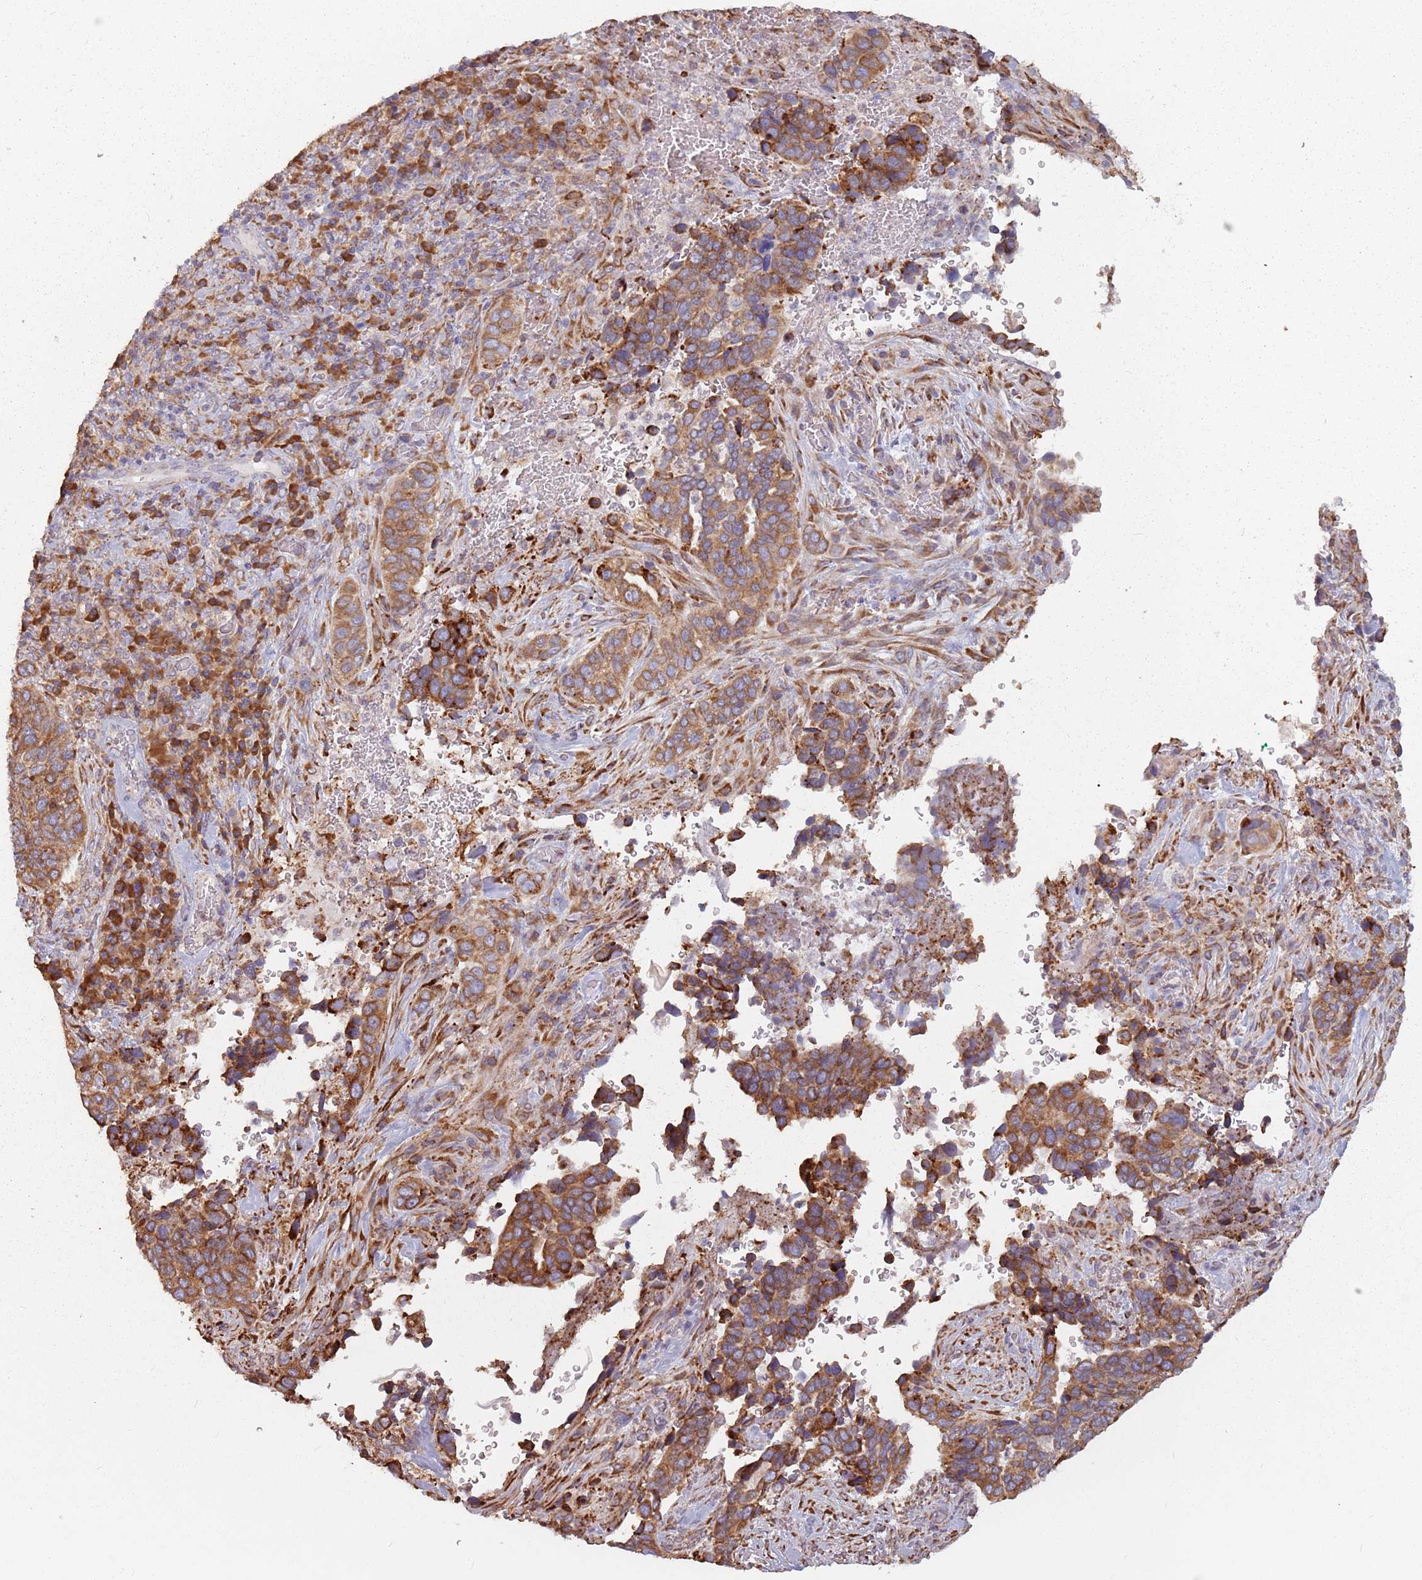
{"staining": {"intensity": "moderate", "quantity": ">75%", "location": "cytoplasmic/membranous"}, "tissue": "cervical cancer", "cell_type": "Tumor cells", "image_type": "cancer", "snomed": [{"axis": "morphology", "description": "Squamous cell carcinoma, NOS"}, {"axis": "topography", "description": "Cervix"}], "caption": "Human cervical squamous cell carcinoma stained with a brown dye reveals moderate cytoplasmic/membranous positive staining in approximately >75% of tumor cells.", "gene": "RPS9", "patient": {"sex": "female", "age": 38}}